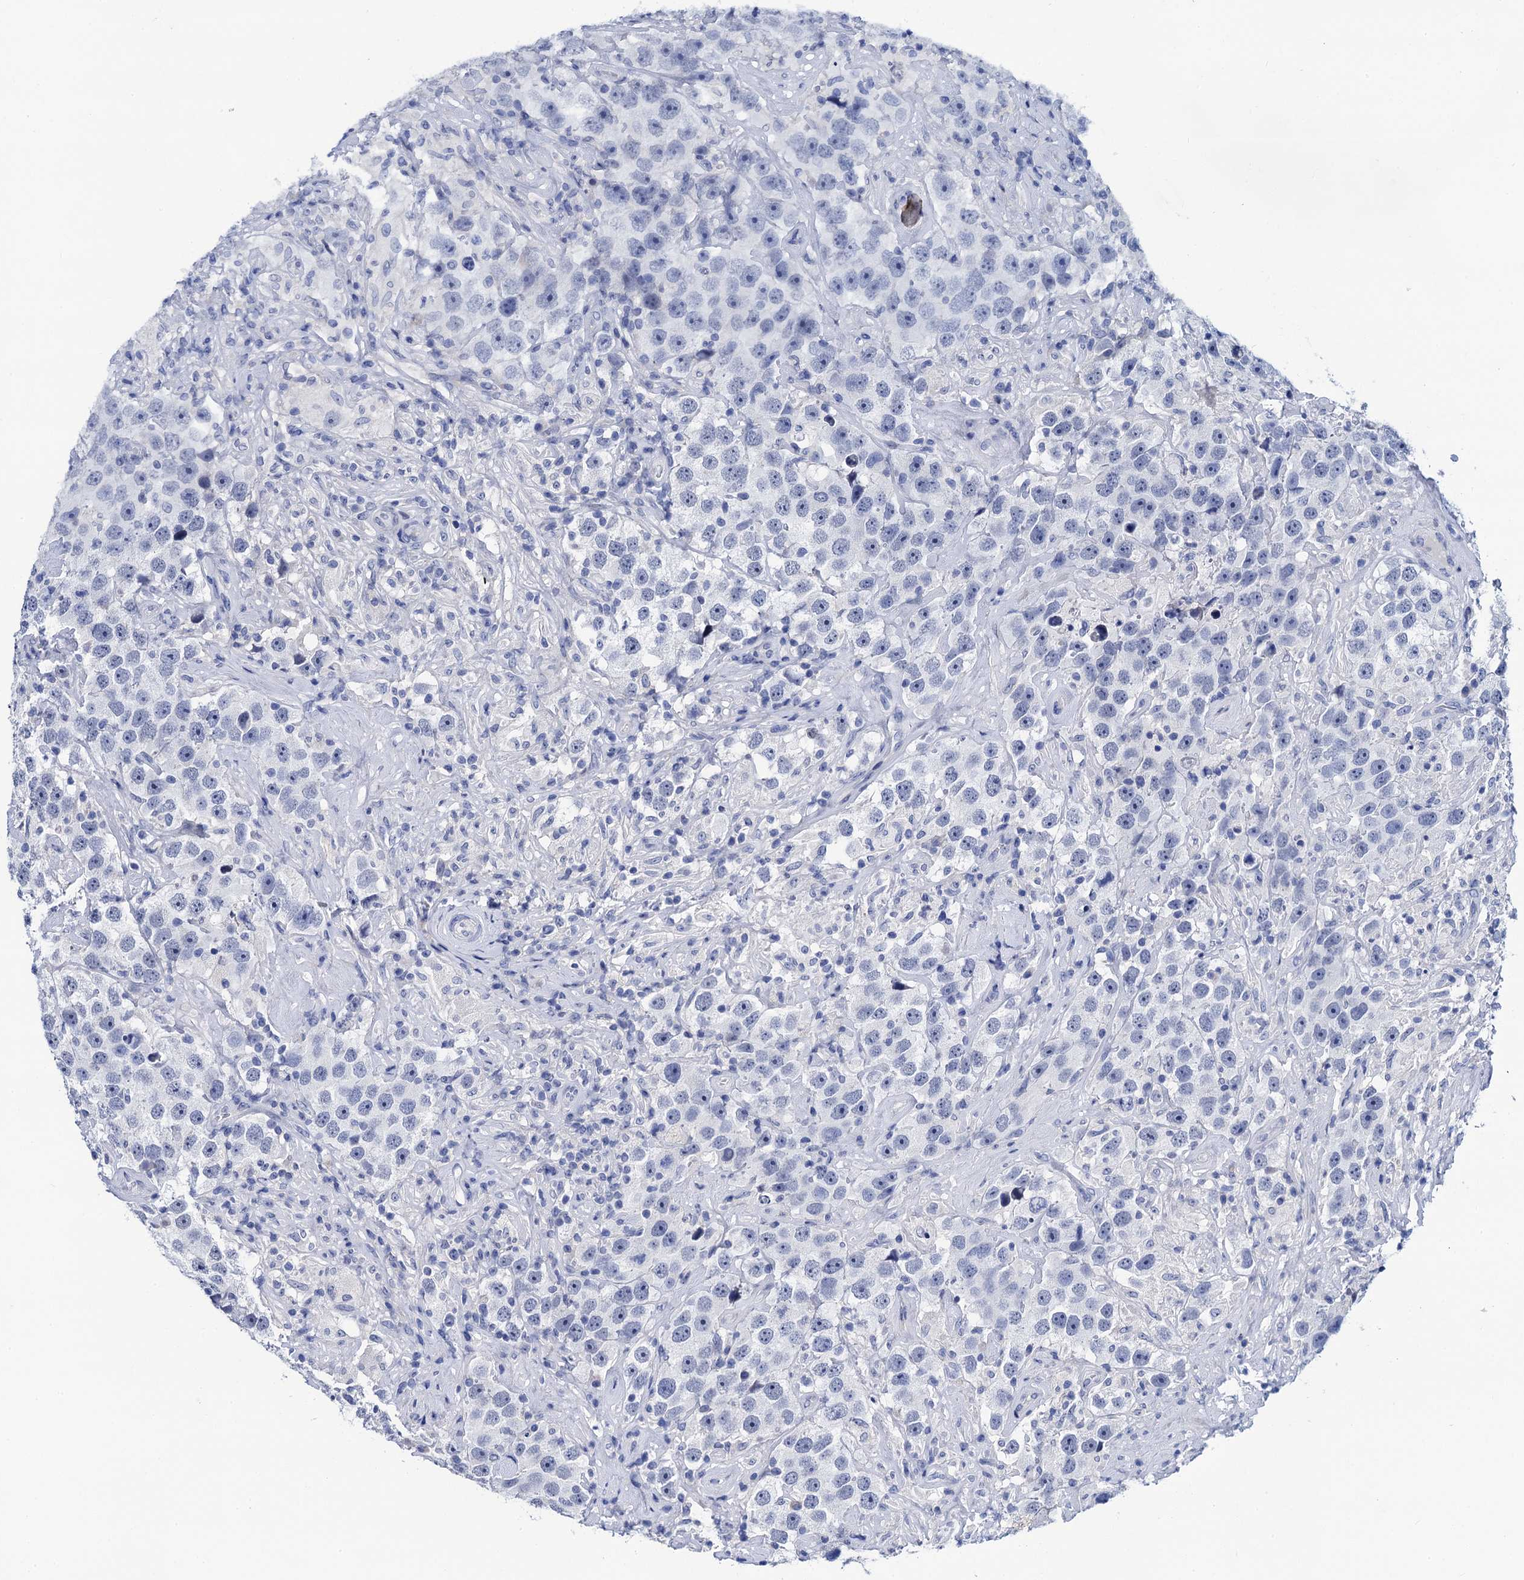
{"staining": {"intensity": "negative", "quantity": "none", "location": "none"}, "tissue": "testis cancer", "cell_type": "Tumor cells", "image_type": "cancer", "snomed": [{"axis": "morphology", "description": "Seminoma, NOS"}, {"axis": "topography", "description": "Testis"}], "caption": "High magnification brightfield microscopy of testis cancer stained with DAB (brown) and counterstained with hematoxylin (blue): tumor cells show no significant positivity.", "gene": "LYPD3", "patient": {"sex": "male", "age": 49}}